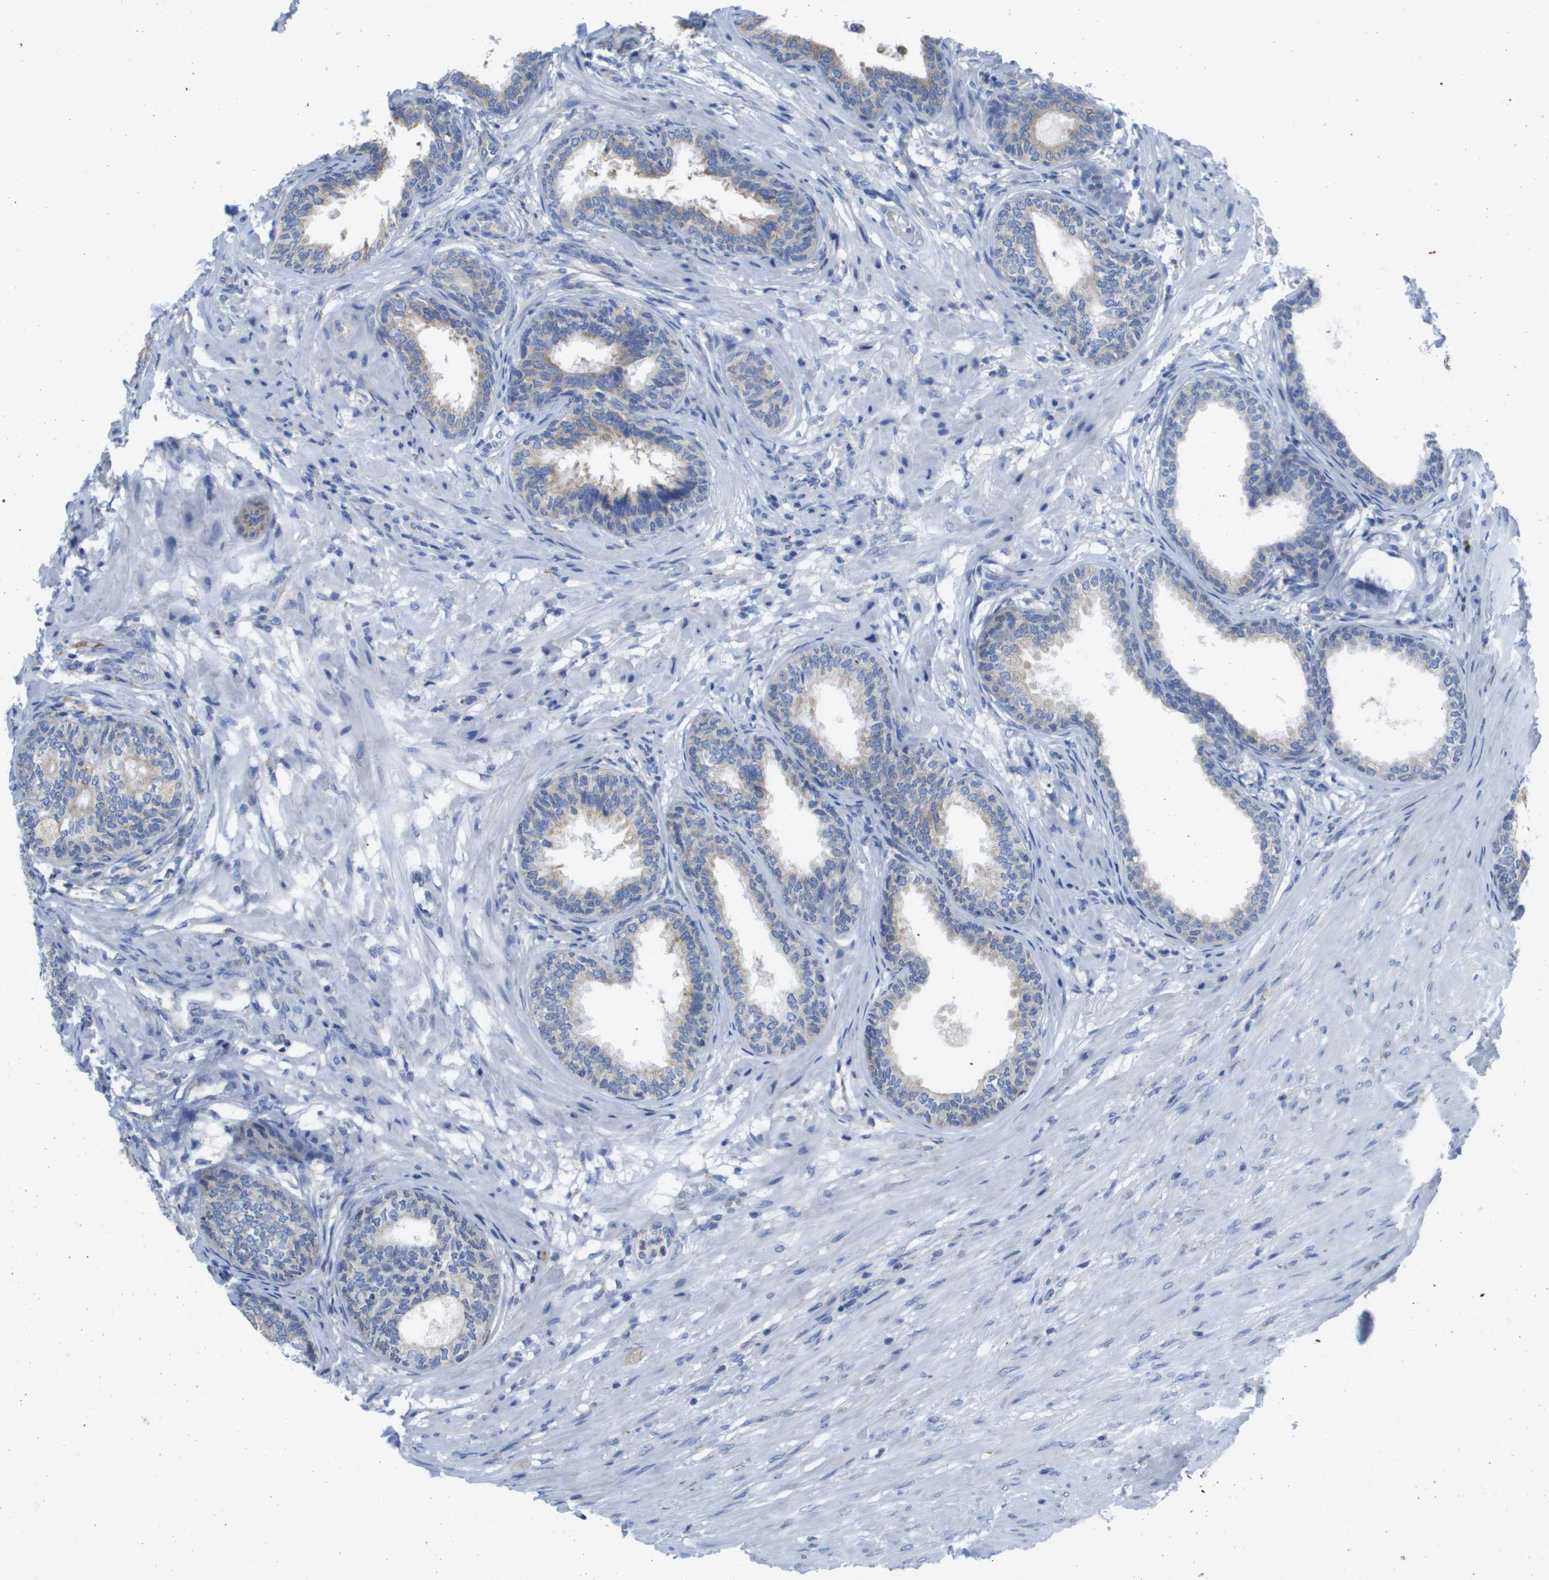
{"staining": {"intensity": "weak", "quantity": "25%-75%", "location": "cytoplasmic/membranous"}, "tissue": "prostate", "cell_type": "Glandular cells", "image_type": "normal", "snomed": [{"axis": "morphology", "description": "Normal tissue, NOS"}, {"axis": "topography", "description": "Prostate"}], "caption": "Brown immunohistochemical staining in unremarkable prostate displays weak cytoplasmic/membranous positivity in approximately 25%-75% of glandular cells.", "gene": "SDR42E1", "patient": {"sex": "male", "age": 76}}